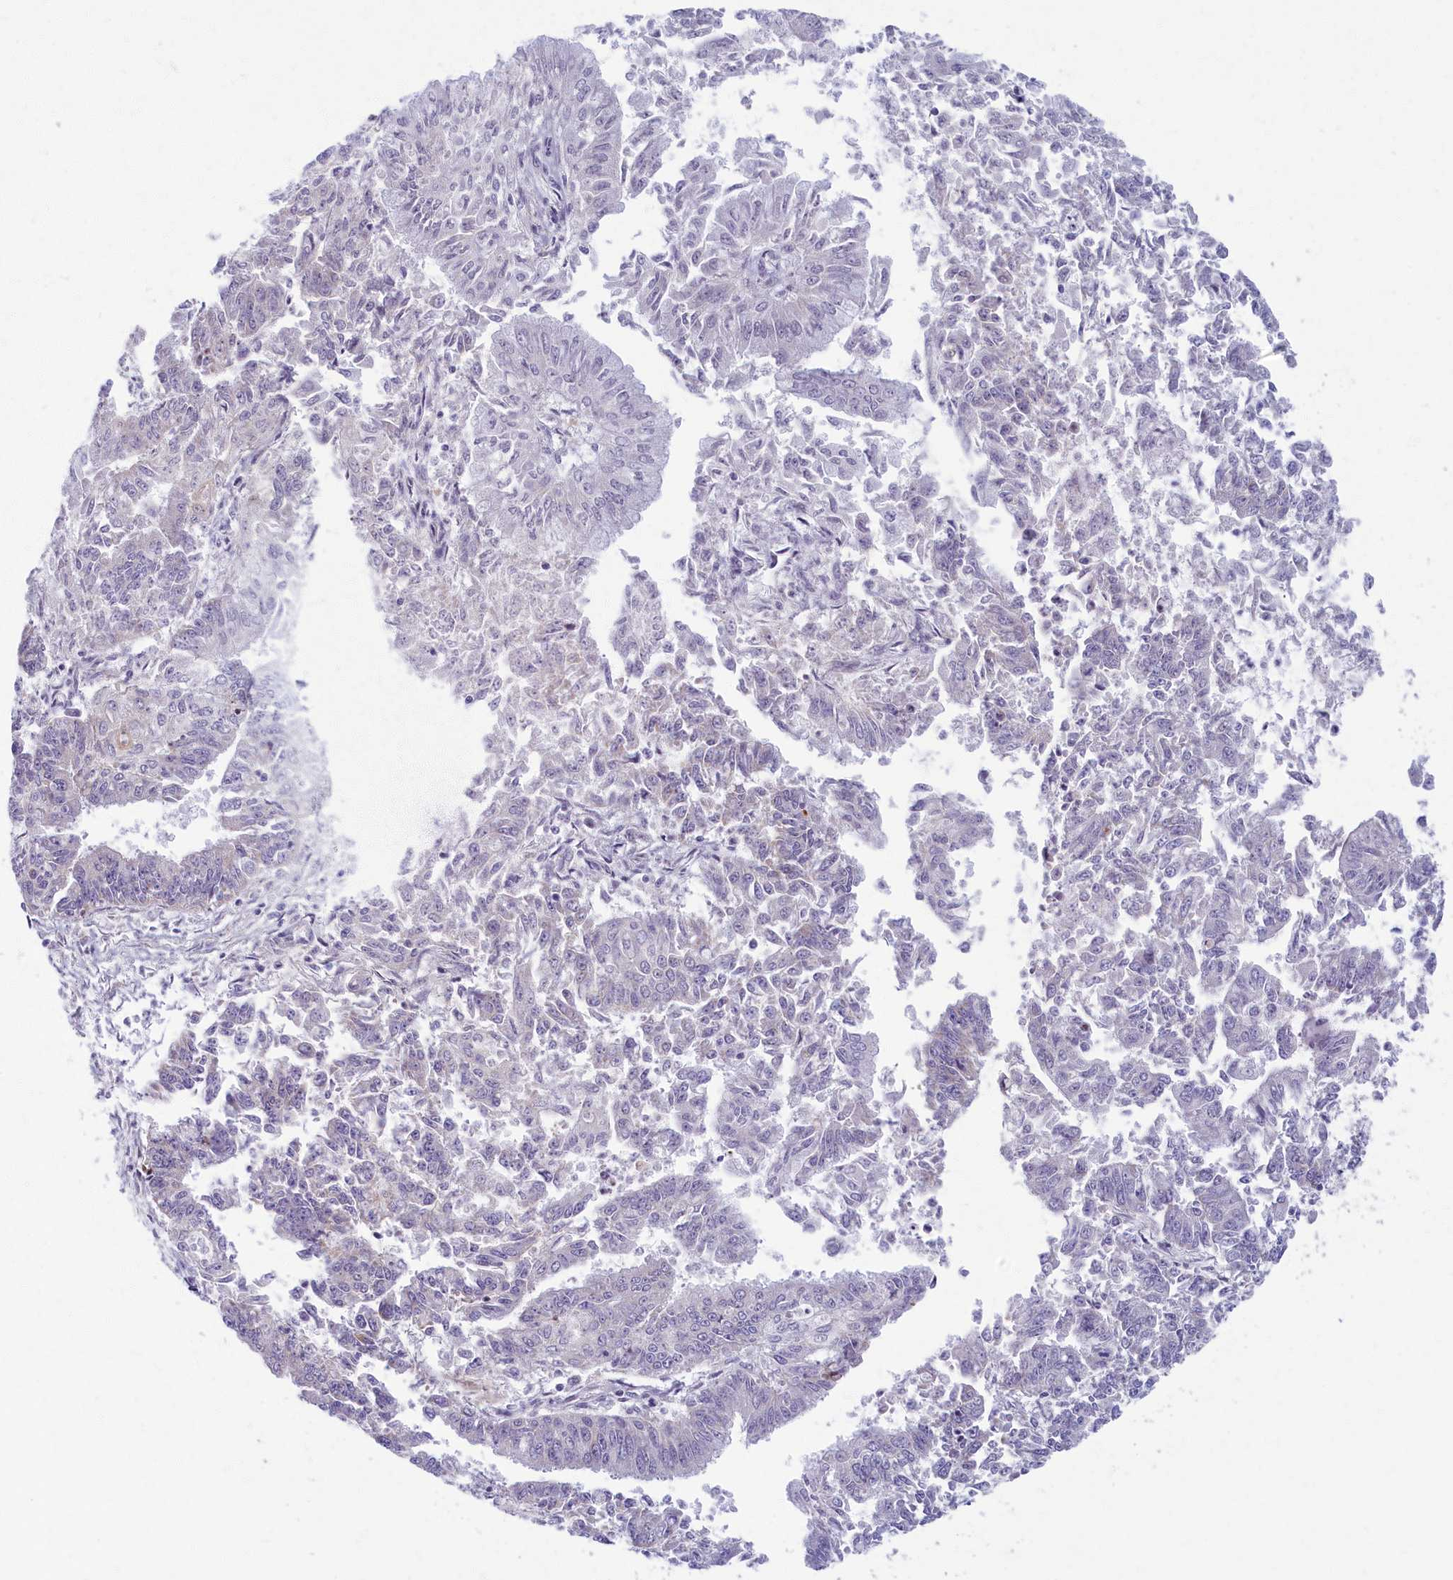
{"staining": {"intensity": "weak", "quantity": "<25%", "location": "cytoplasmic/membranous"}, "tissue": "endometrial cancer", "cell_type": "Tumor cells", "image_type": "cancer", "snomed": [{"axis": "morphology", "description": "Adenocarcinoma, NOS"}, {"axis": "topography", "description": "Endometrium"}], "caption": "Tumor cells are negative for protein expression in human endometrial cancer.", "gene": "MRPS25", "patient": {"sex": "female", "age": 73}}